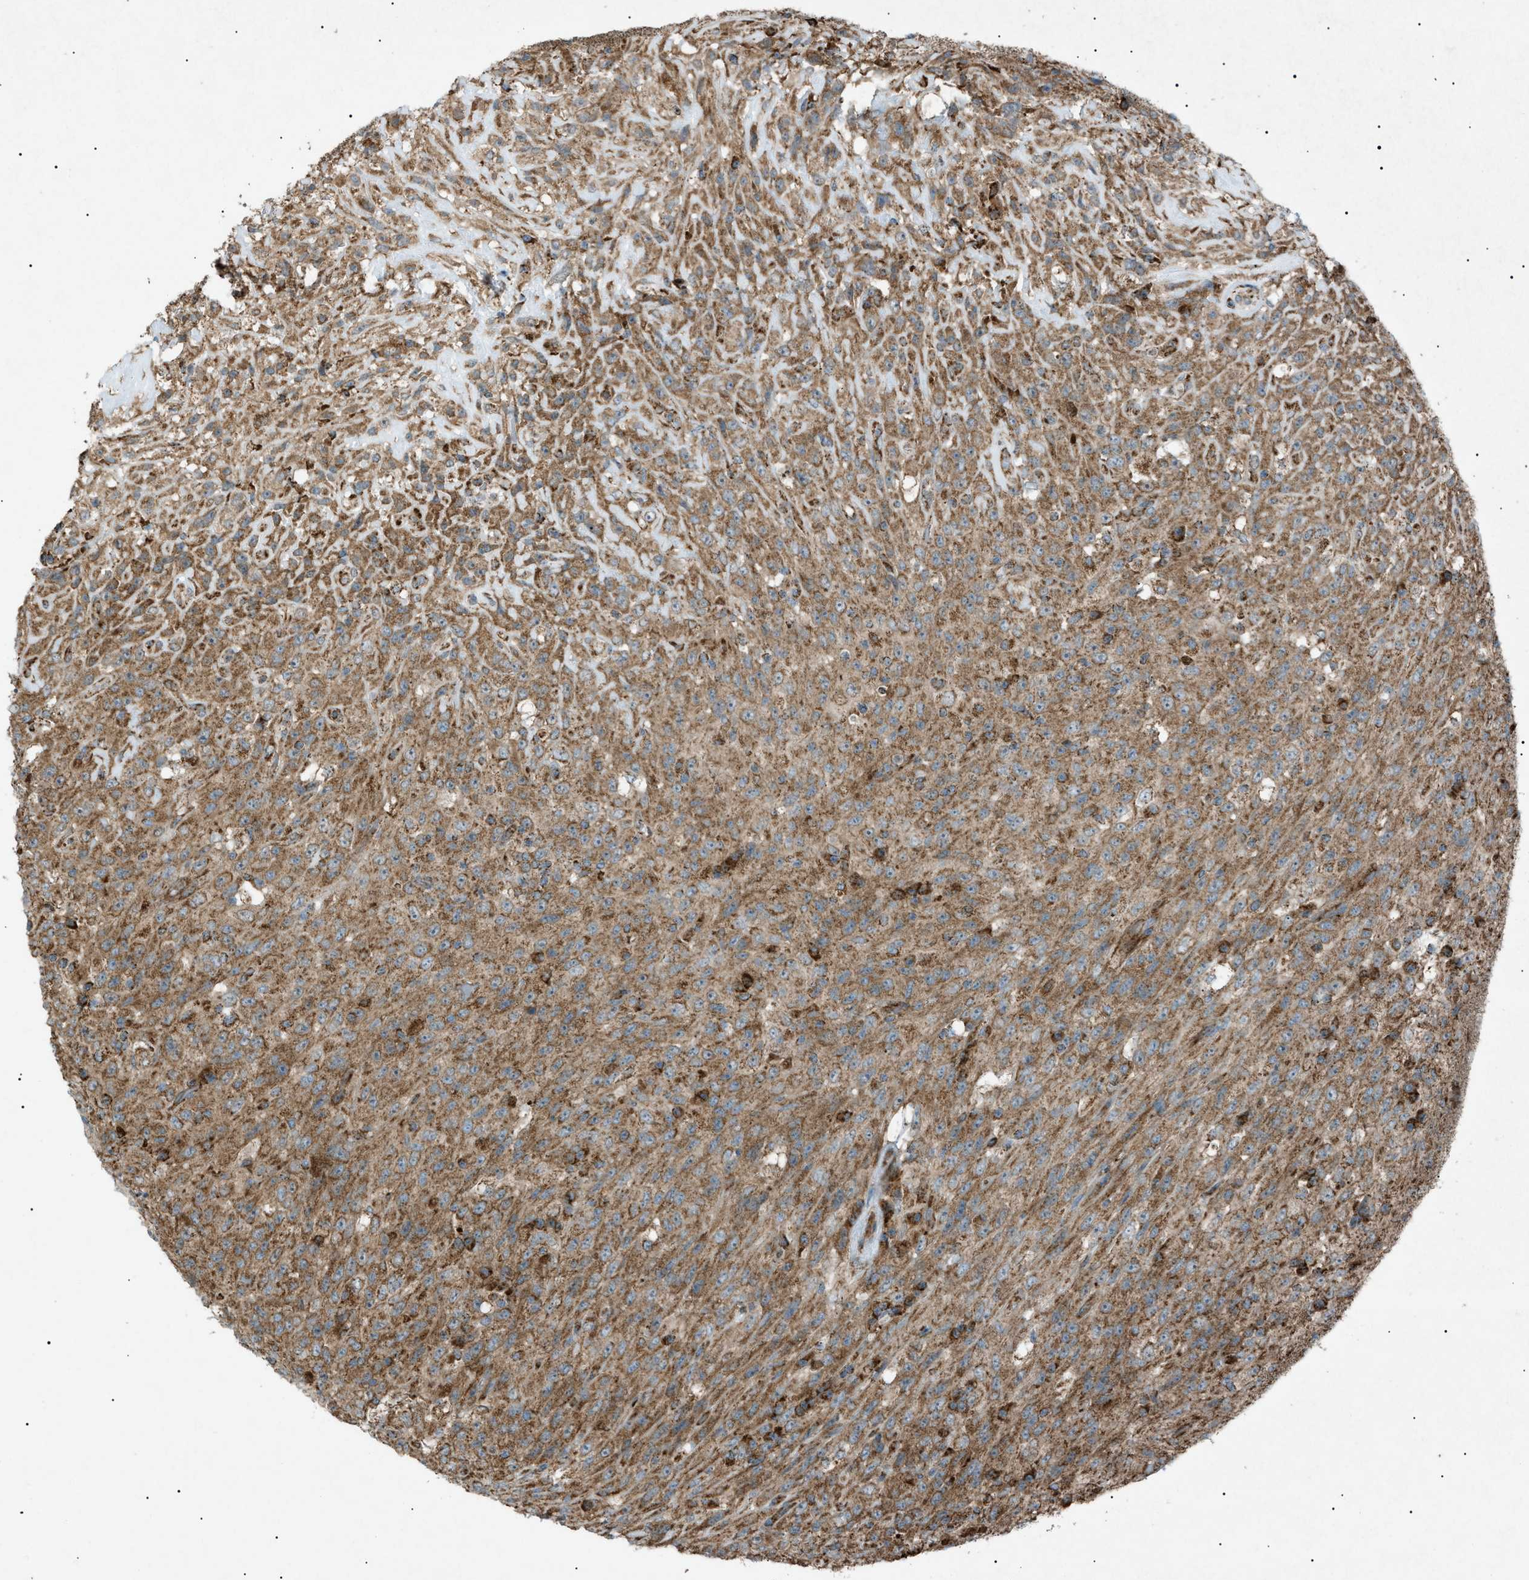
{"staining": {"intensity": "moderate", "quantity": ">75%", "location": "cytoplasmic/membranous"}, "tissue": "urothelial cancer", "cell_type": "Tumor cells", "image_type": "cancer", "snomed": [{"axis": "morphology", "description": "Urothelial carcinoma, High grade"}, {"axis": "topography", "description": "Urinary bladder"}], "caption": "Protein staining of urothelial cancer tissue shows moderate cytoplasmic/membranous expression in approximately >75% of tumor cells.", "gene": "C1GALT1C1", "patient": {"sex": "male", "age": 66}}